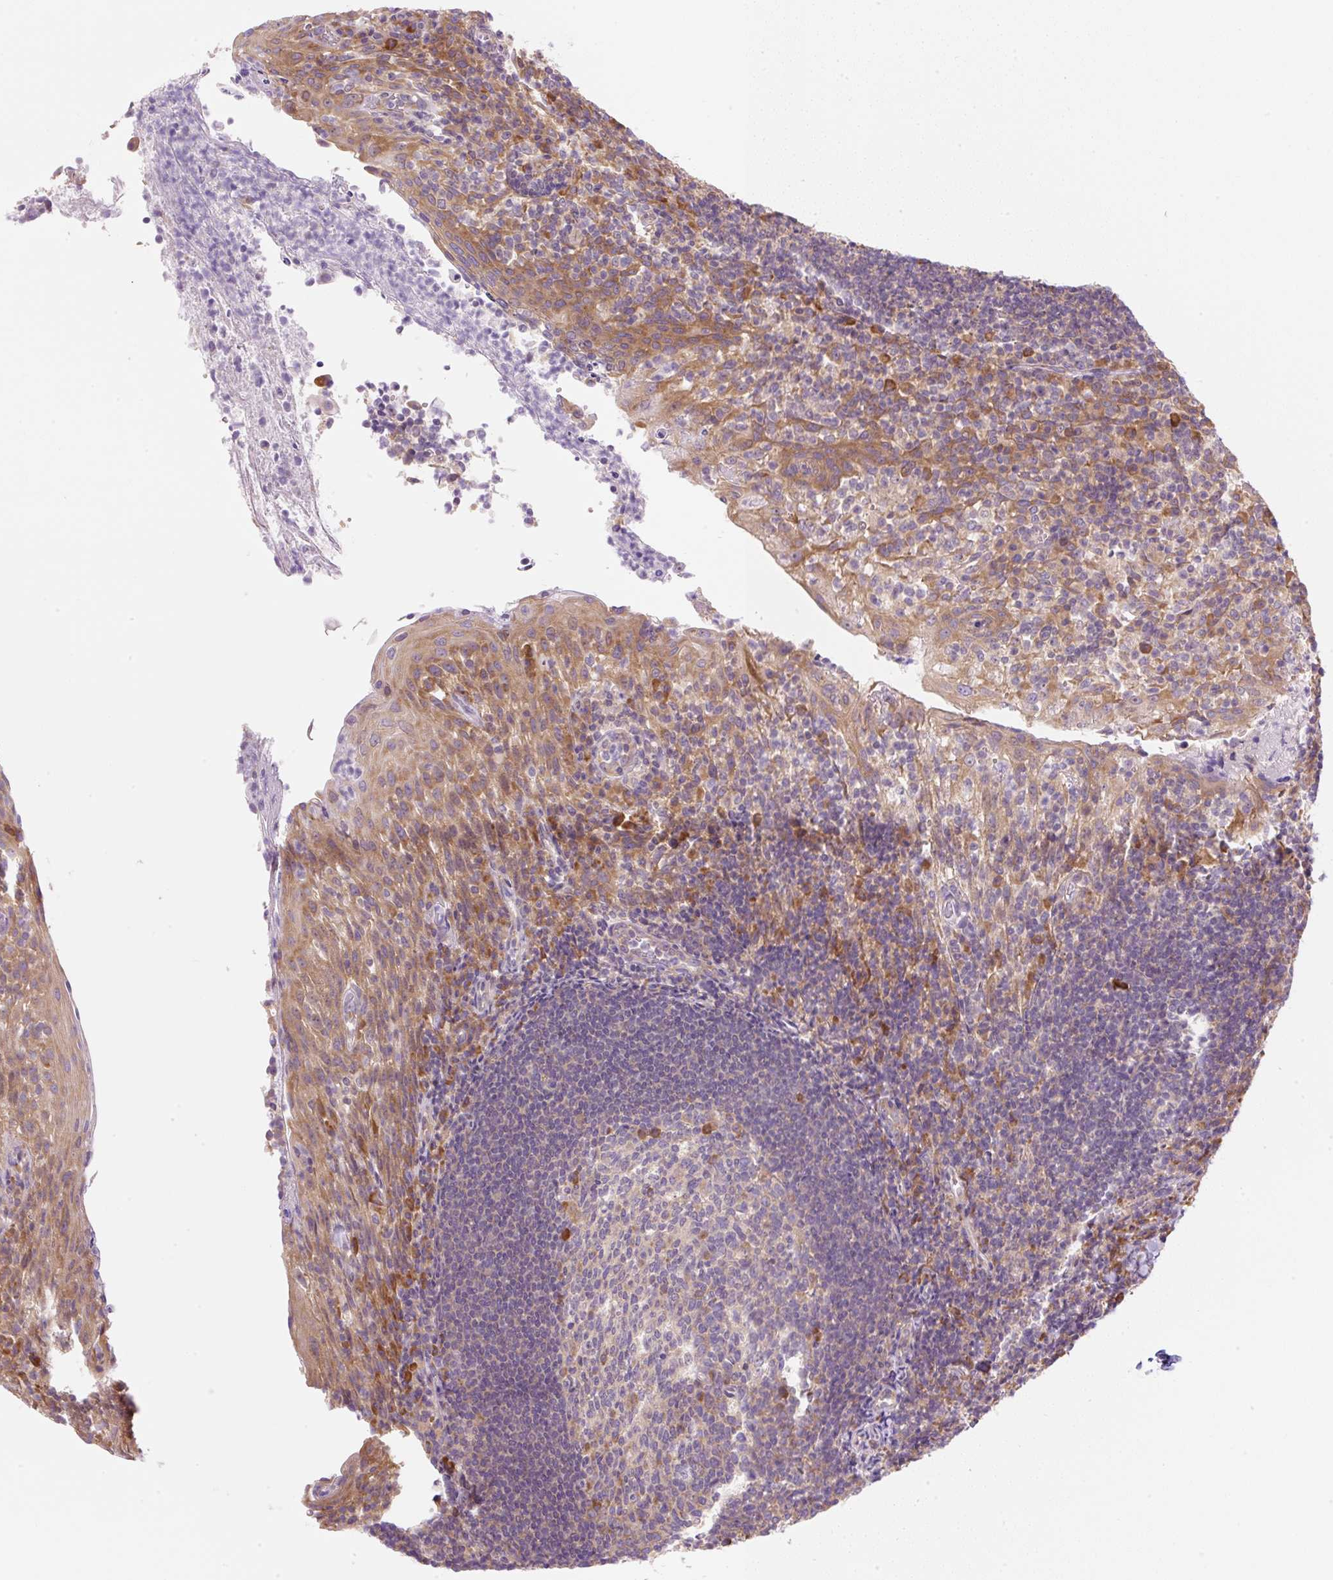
{"staining": {"intensity": "moderate", "quantity": "<25%", "location": "cytoplasmic/membranous"}, "tissue": "tonsil", "cell_type": "Germinal center cells", "image_type": "normal", "snomed": [{"axis": "morphology", "description": "Normal tissue, NOS"}, {"axis": "topography", "description": "Tonsil"}], "caption": "DAB immunohistochemical staining of unremarkable tonsil shows moderate cytoplasmic/membranous protein staining in approximately <25% of germinal center cells. (DAB = brown stain, brightfield microscopy at high magnification).", "gene": "RPL18A", "patient": {"sex": "female", "age": 10}}